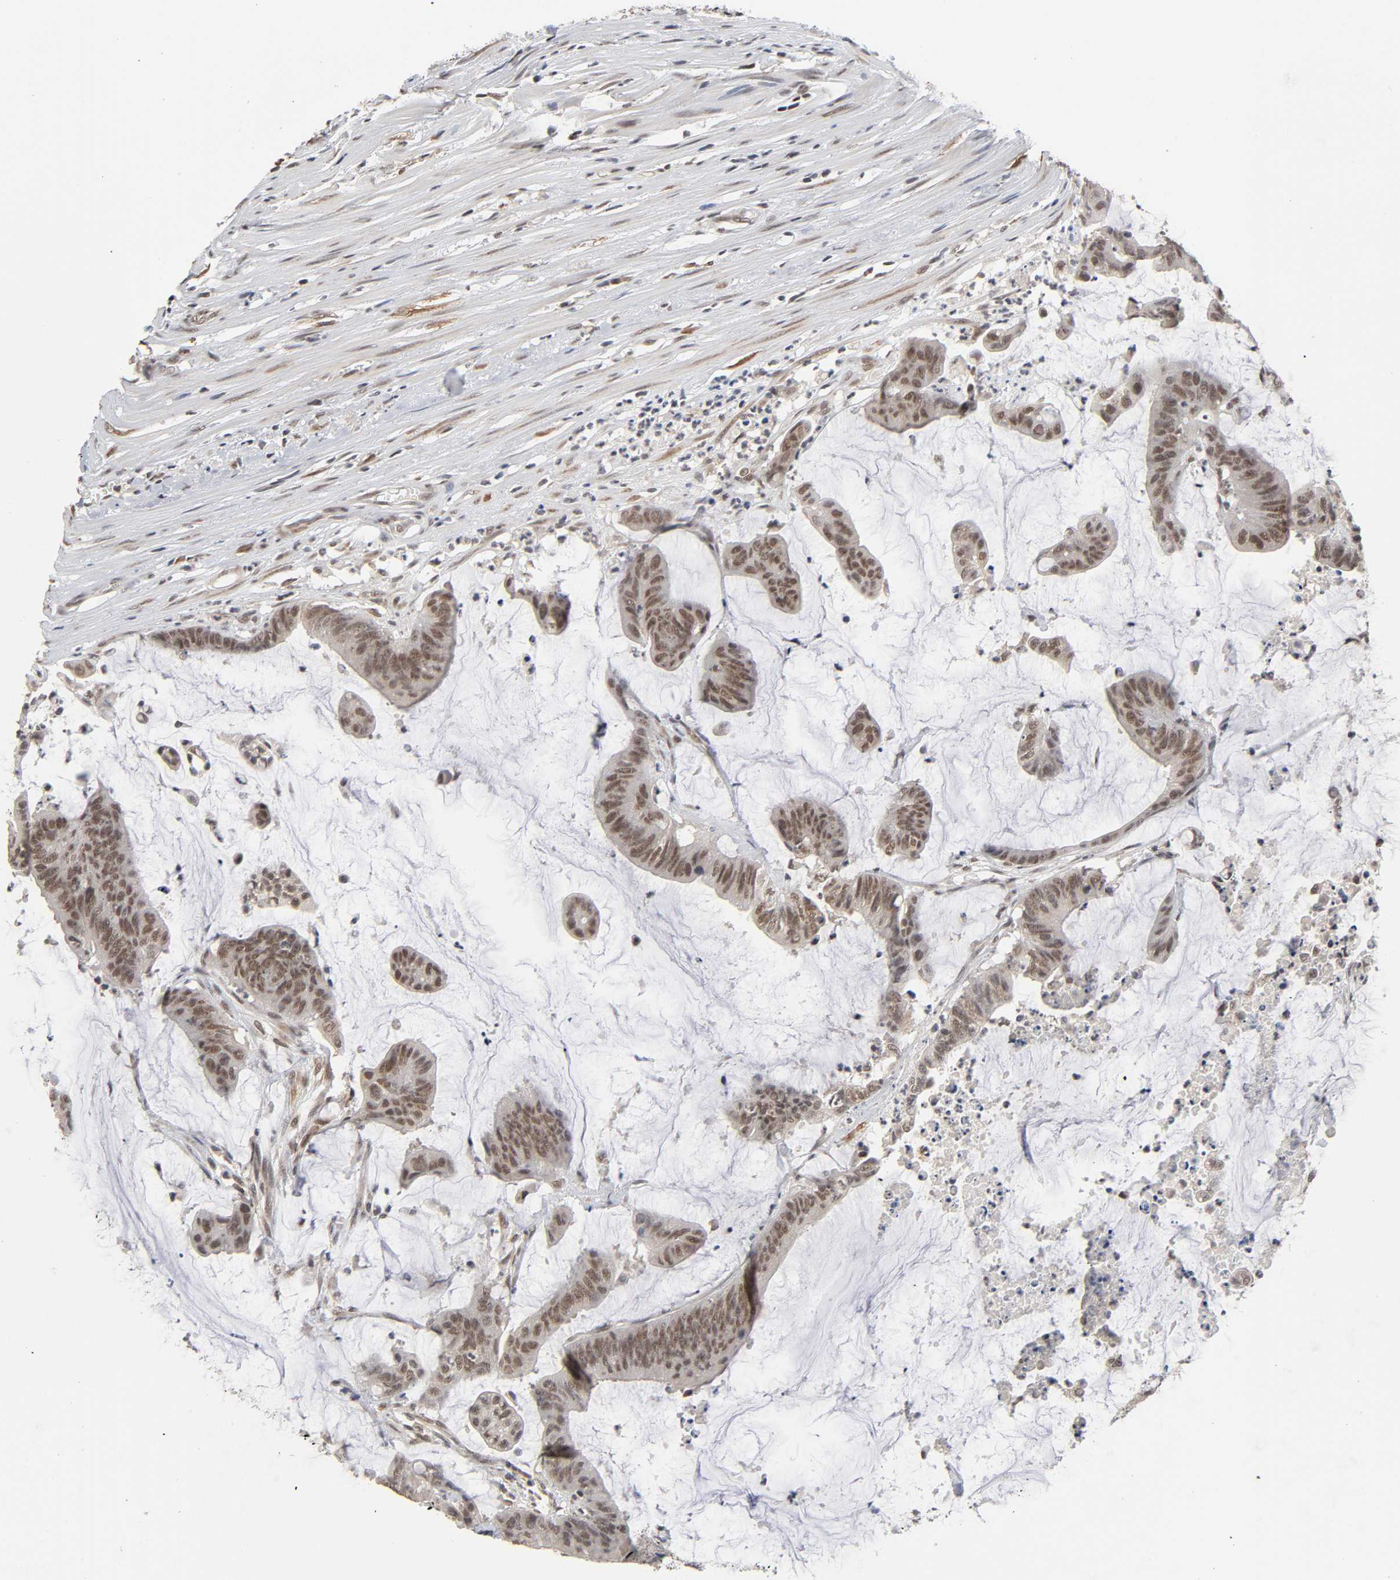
{"staining": {"intensity": "moderate", "quantity": ">75%", "location": "cytoplasmic/membranous,nuclear"}, "tissue": "colorectal cancer", "cell_type": "Tumor cells", "image_type": "cancer", "snomed": [{"axis": "morphology", "description": "Adenocarcinoma, NOS"}, {"axis": "topography", "description": "Rectum"}], "caption": "A micrograph of human colorectal adenocarcinoma stained for a protein displays moderate cytoplasmic/membranous and nuclear brown staining in tumor cells.", "gene": "ZNF384", "patient": {"sex": "female", "age": 66}}